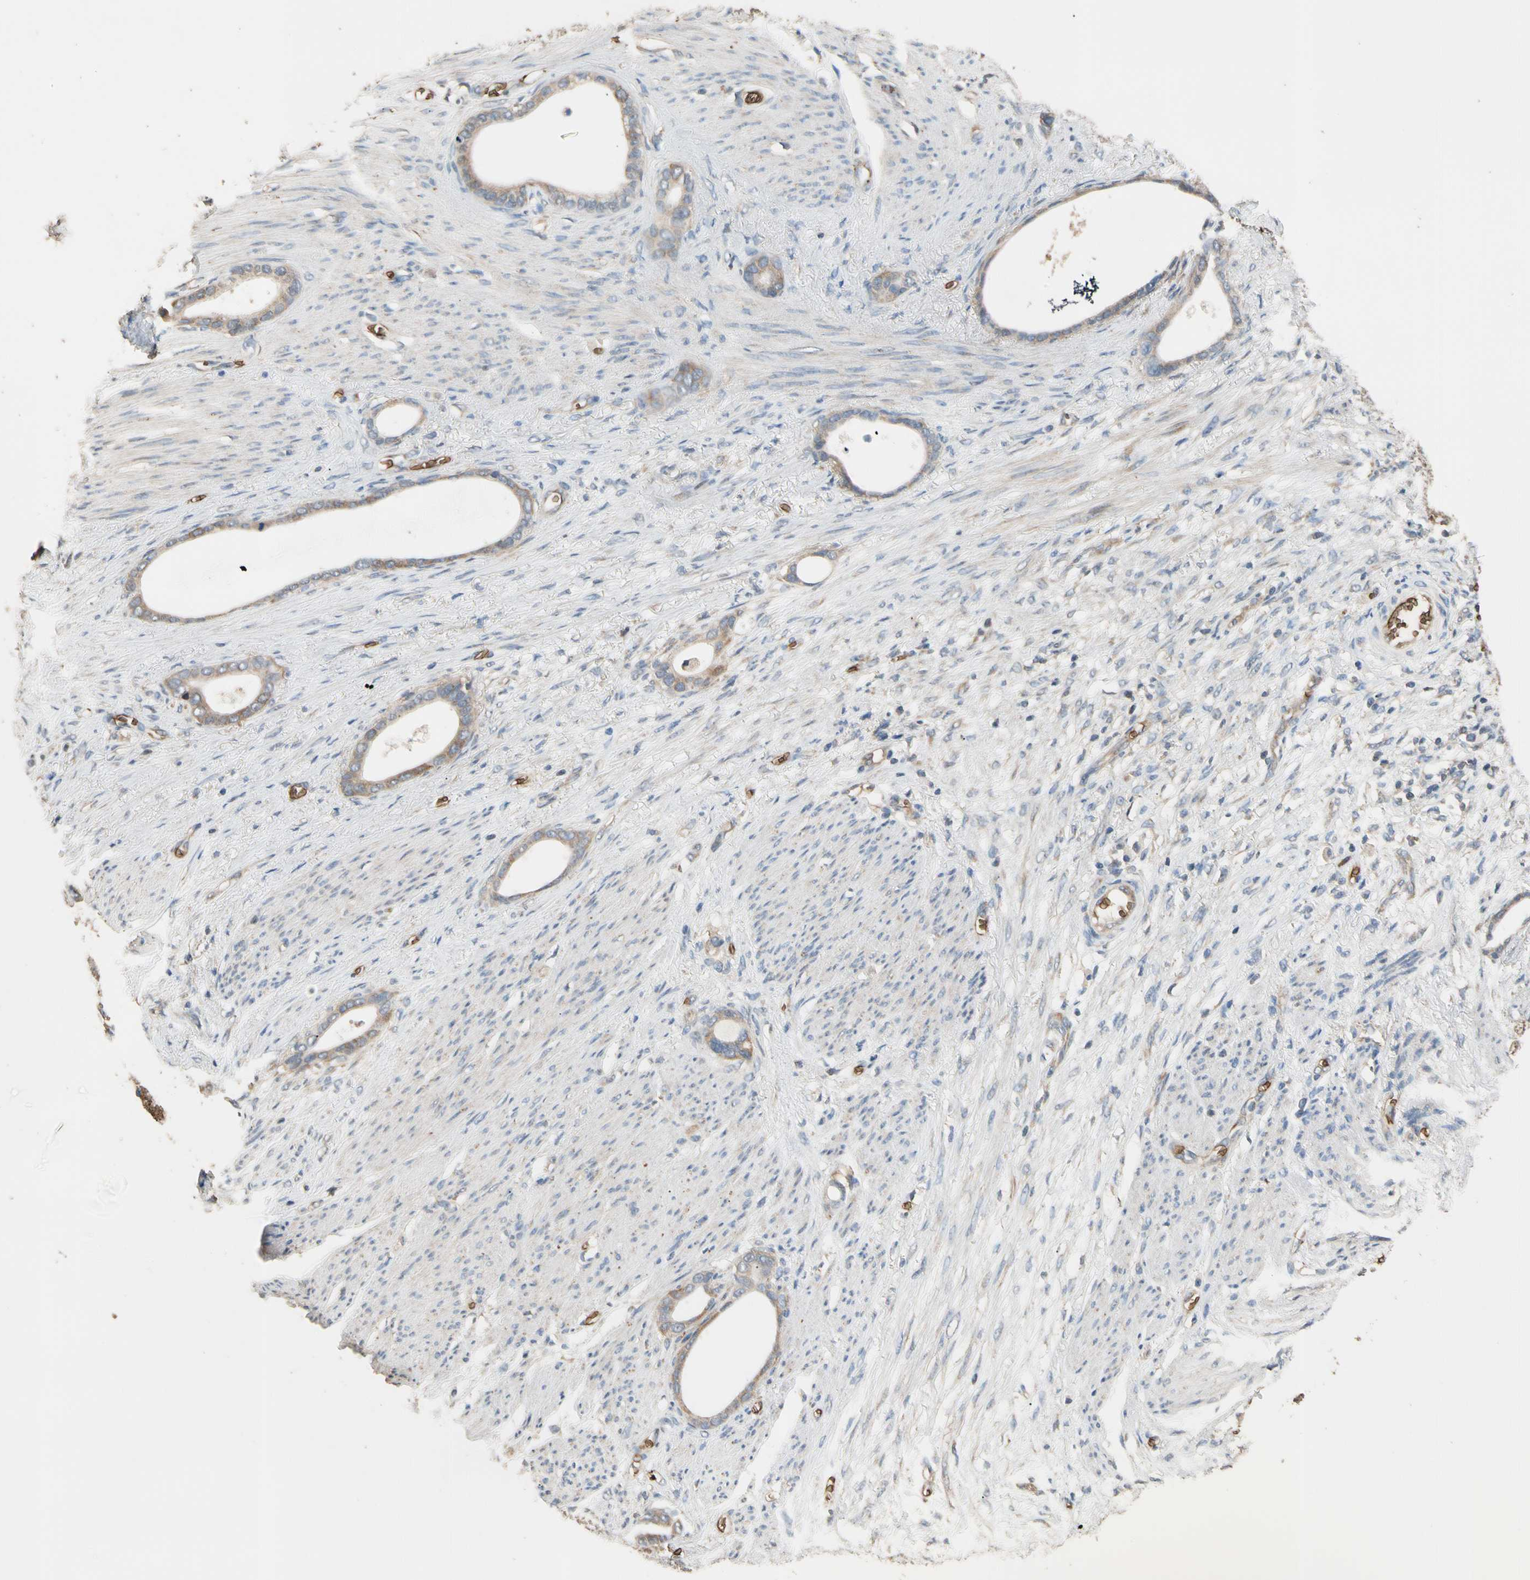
{"staining": {"intensity": "moderate", "quantity": ">75%", "location": "cytoplasmic/membranous"}, "tissue": "stomach cancer", "cell_type": "Tumor cells", "image_type": "cancer", "snomed": [{"axis": "morphology", "description": "Adenocarcinoma, NOS"}, {"axis": "topography", "description": "Stomach"}], "caption": "The histopathology image reveals staining of adenocarcinoma (stomach), revealing moderate cytoplasmic/membranous protein positivity (brown color) within tumor cells. (Stains: DAB (3,3'-diaminobenzidine) in brown, nuclei in blue, Microscopy: brightfield microscopy at high magnification).", "gene": "RIOK2", "patient": {"sex": "female", "age": 75}}